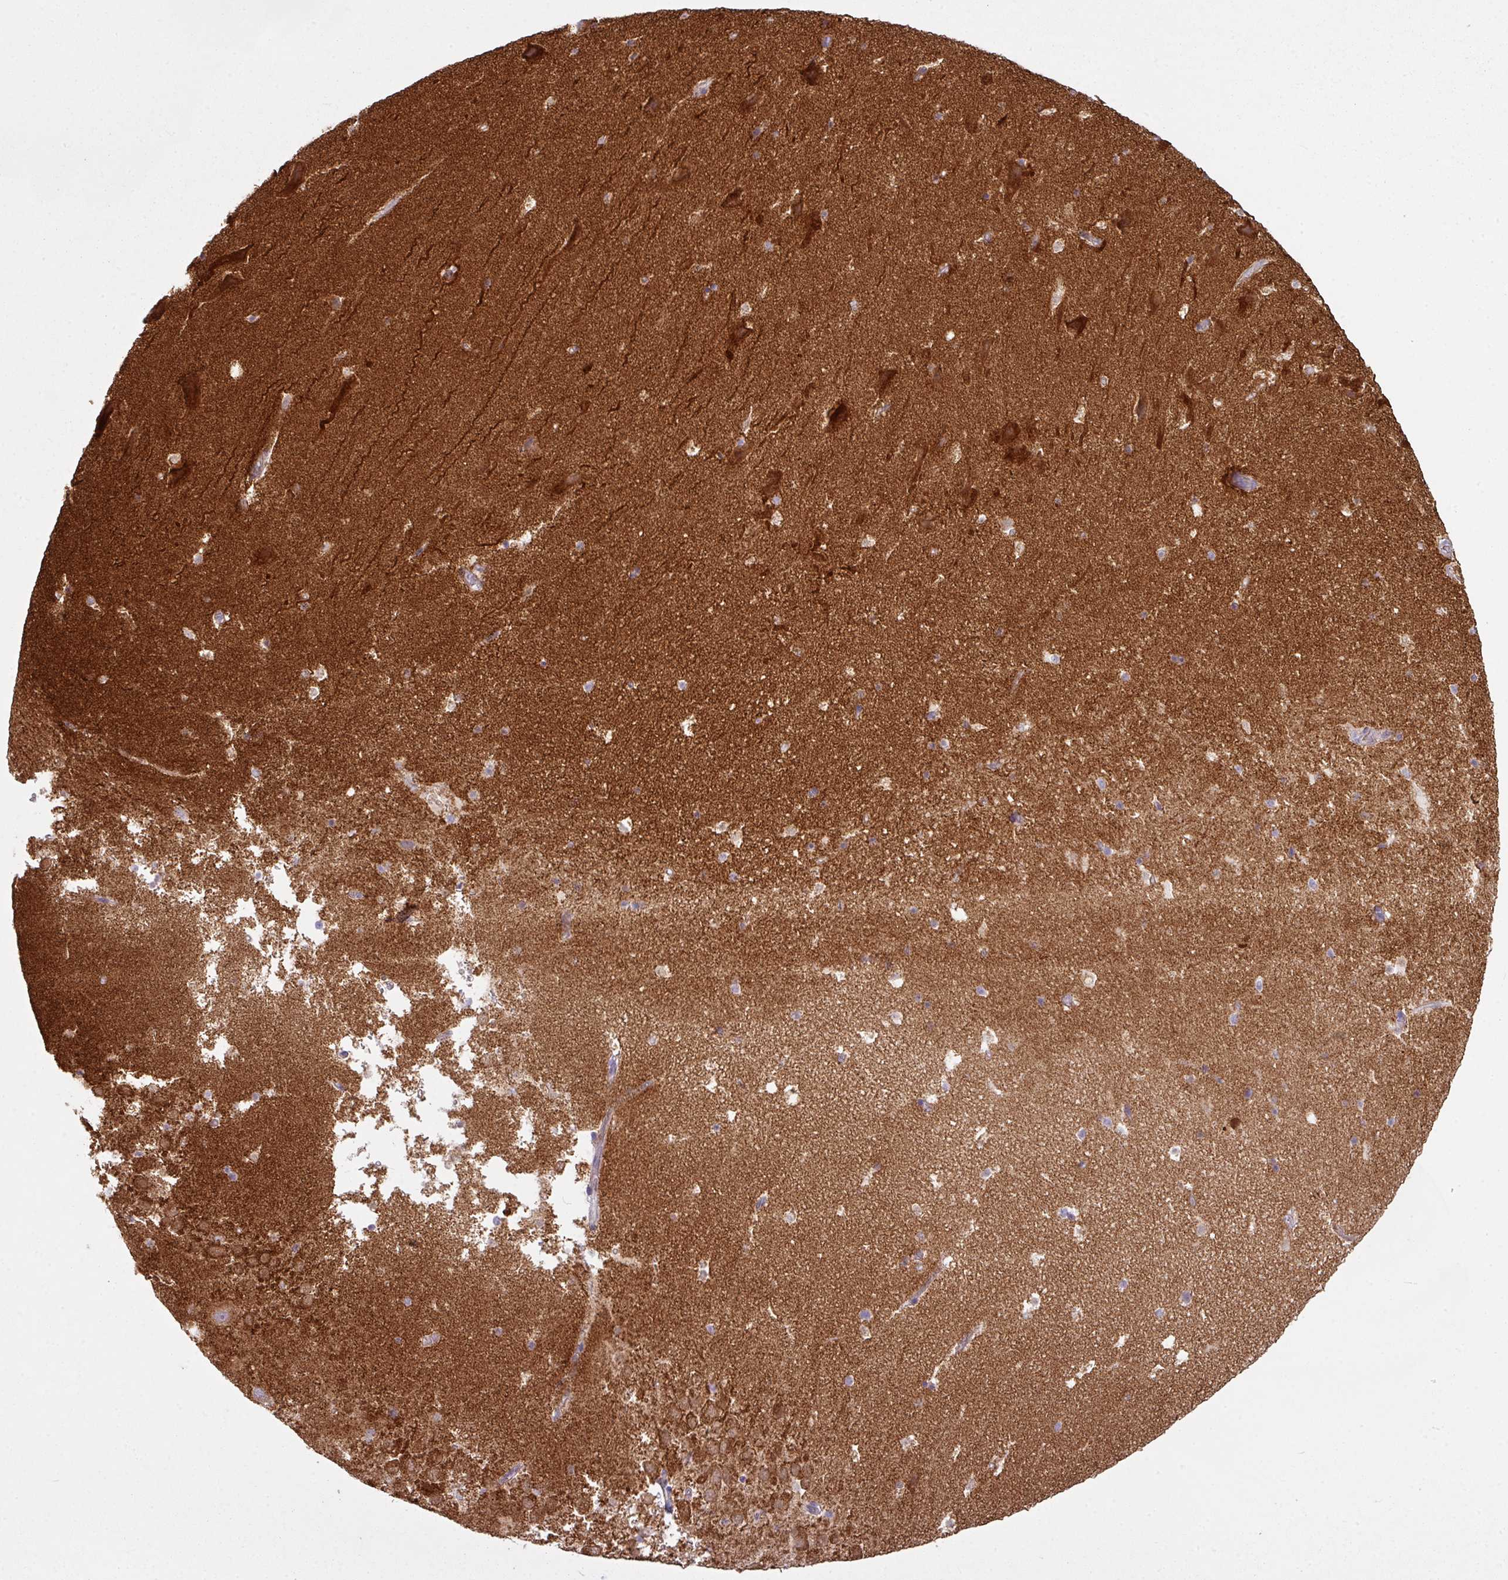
{"staining": {"intensity": "negative", "quantity": "none", "location": "none"}, "tissue": "hippocampus", "cell_type": "Glial cells", "image_type": "normal", "snomed": [{"axis": "morphology", "description": "Normal tissue, NOS"}, {"axis": "topography", "description": "Hippocampus"}], "caption": "The micrograph shows no staining of glial cells in normal hippocampus. The staining is performed using DAB (3,3'-diaminobenzidine) brown chromogen with nuclei counter-stained in using hematoxylin.", "gene": "CAMK2A", "patient": {"sex": "male", "age": 37}}